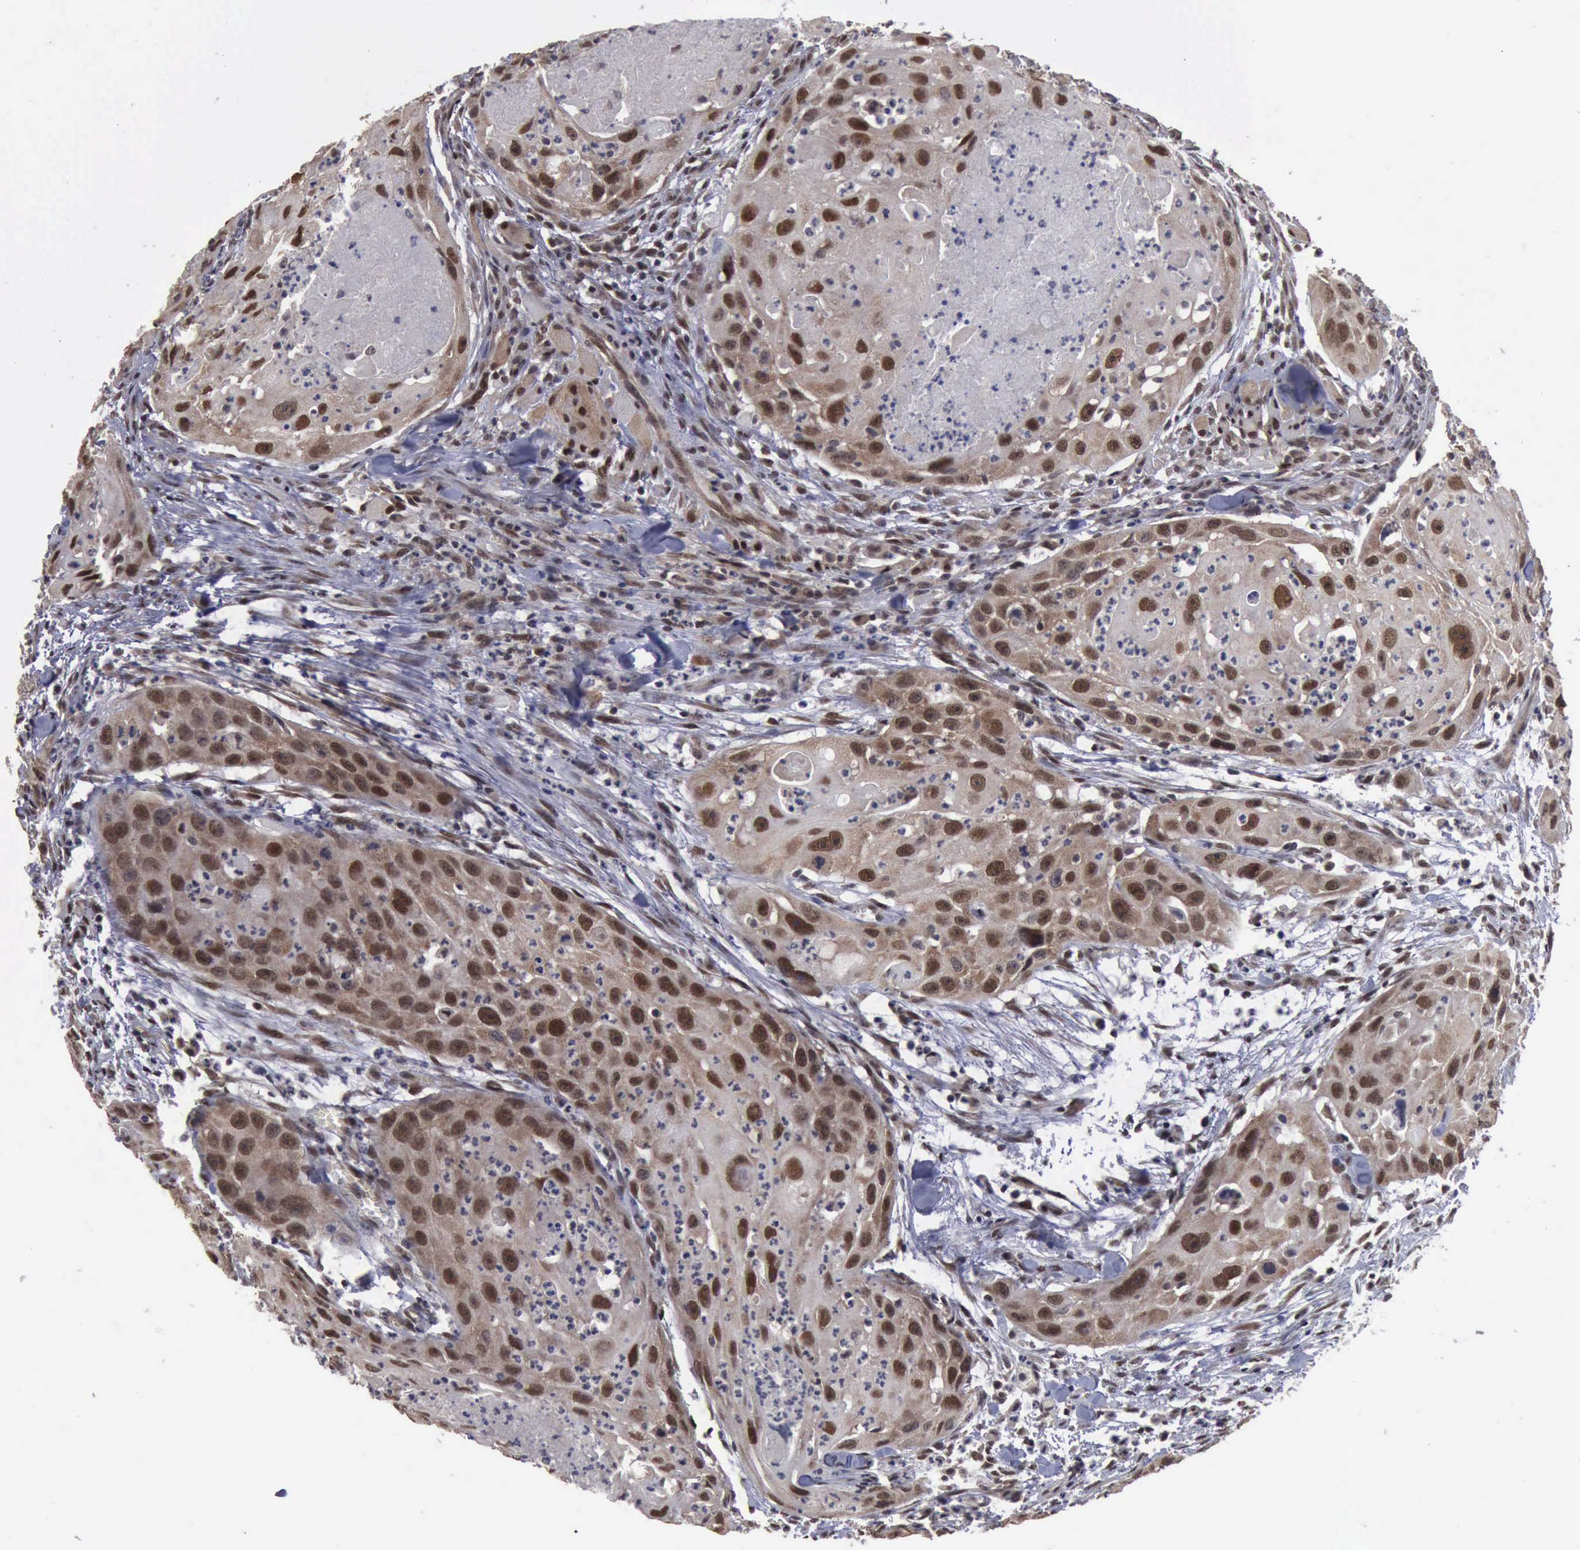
{"staining": {"intensity": "strong", "quantity": ">75%", "location": "nuclear"}, "tissue": "head and neck cancer", "cell_type": "Tumor cells", "image_type": "cancer", "snomed": [{"axis": "morphology", "description": "Squamous cell carcinoma, NOS"}, {"axis": "topography", "description": "Head-Neck"}], "caption": "A high amount of strong nuclear expression is identified in about >75% of tumor cells in squamous cell carcinoma (head and neck) tissue.", "gene": "RTCB", "patient": {"sex": "male", "age": 64}}